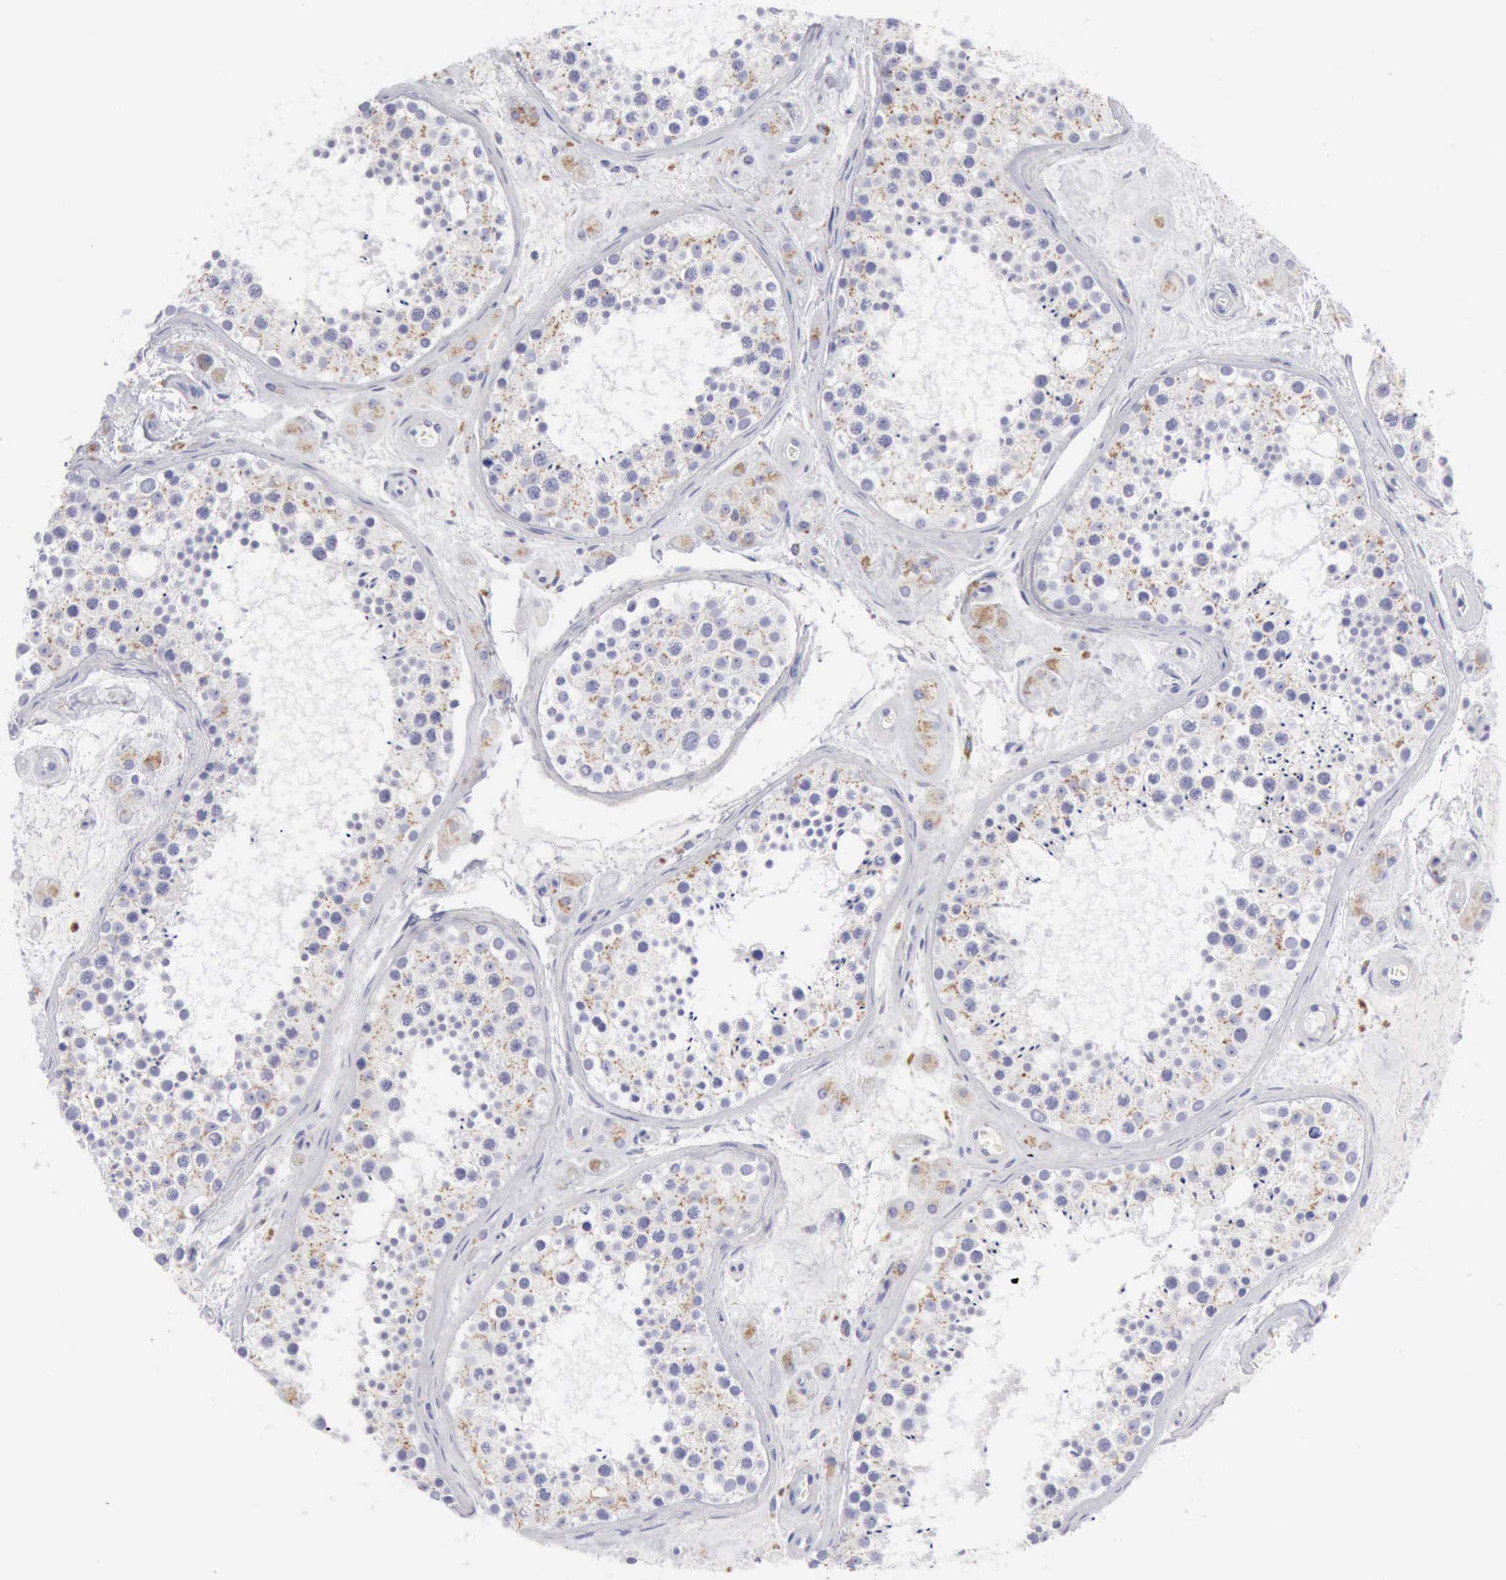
{"staining": {"intensity": "weak", "quantity": "25%-75%", "location": "cytoplasmic/membranous"}, "tissue": "testis", "cell_type": "Cells in seminiferous ducts", "image_type": "normal", "snomed": [{"axis": "morphology", "description": "Normal tissue, NOS"}, {"axis": "topography", "description": "Testis"}], "caption": "The image displays immunohistochemical staining of benign testis. There is weak cytoplasmic/membranous staining is seen in about 25%-75% of cells in seminiferous ducts.", "gene": "CTSS", "patient": {"sex": "male", "age": 38}}